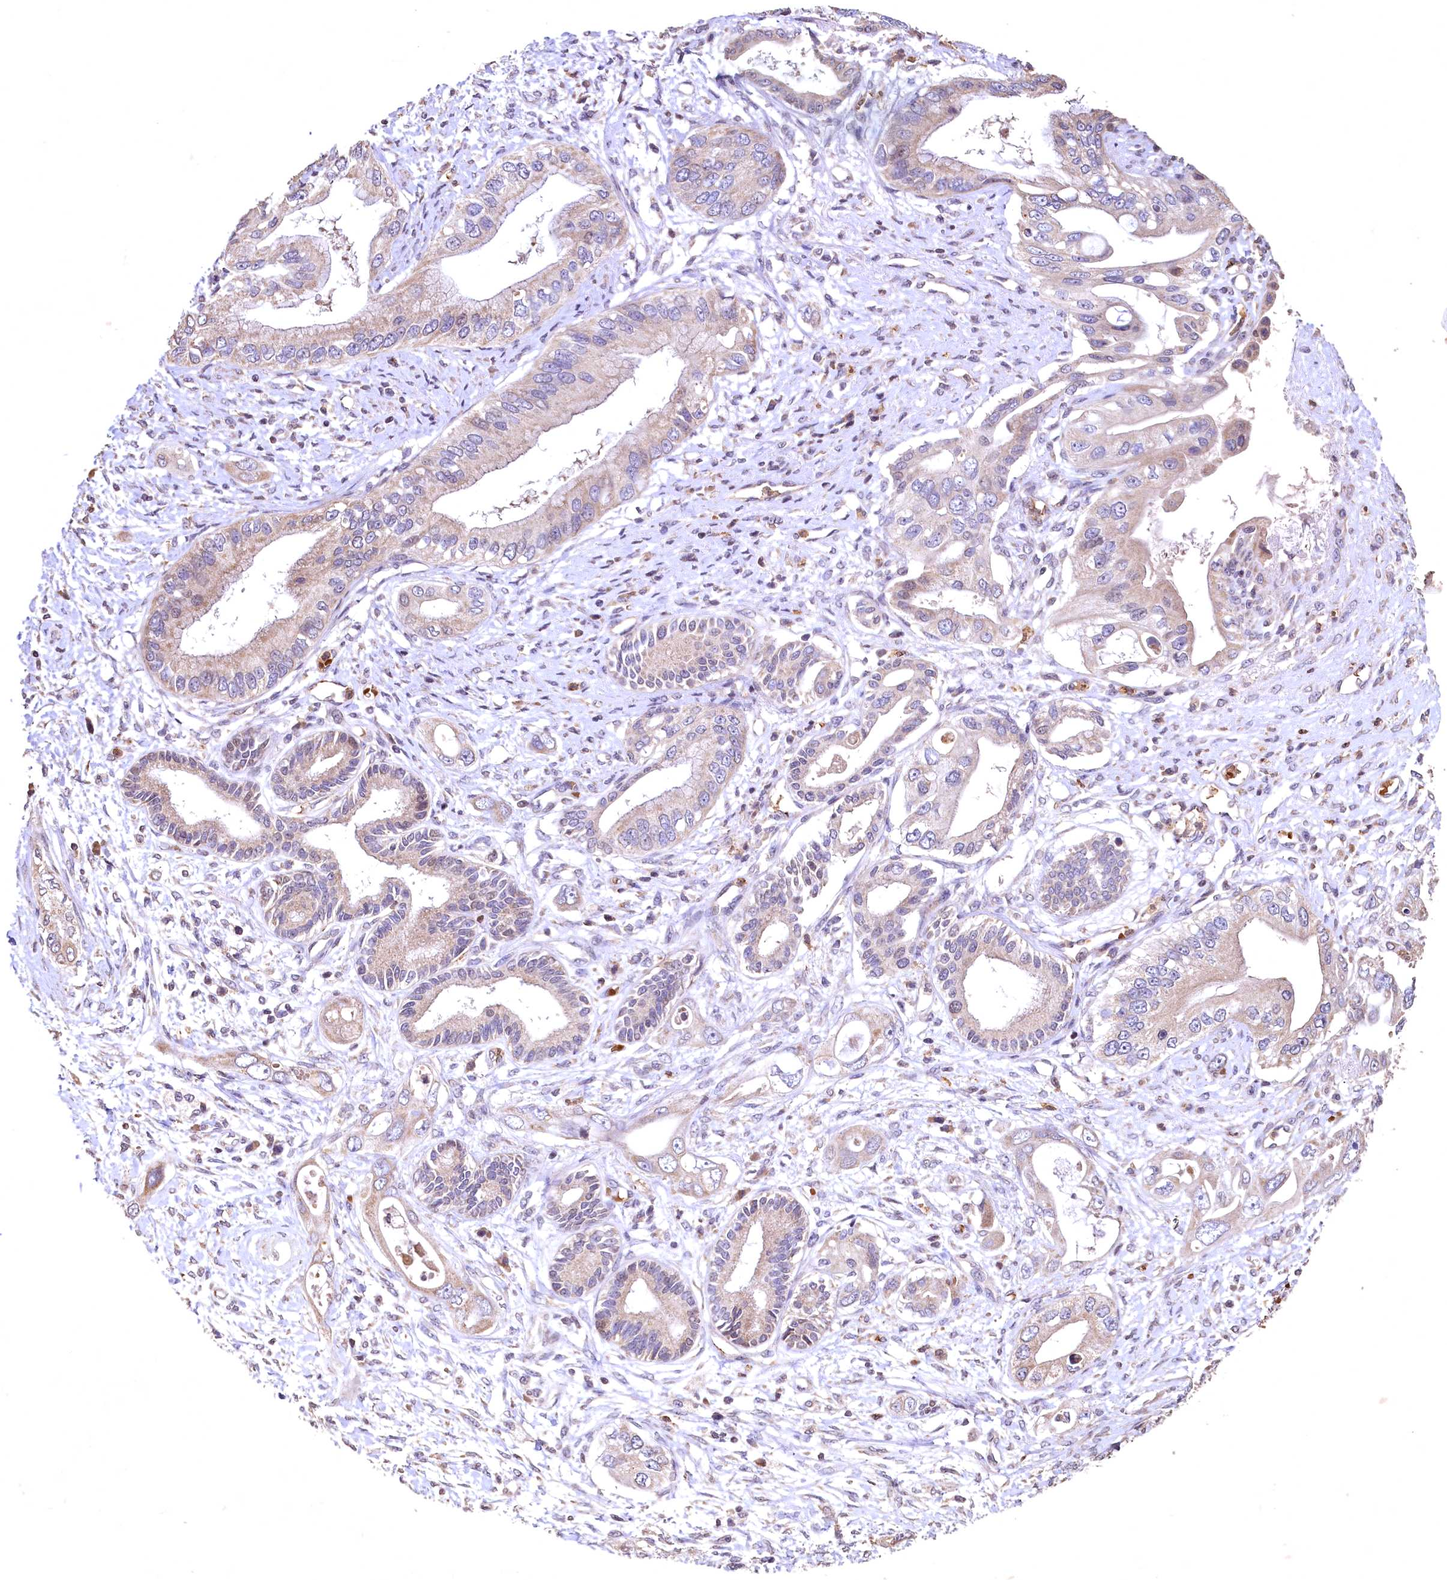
{"staining": {"intensity": "weak", "quantity": ">75%", "location": "cytoplasmic/membranous"}, "tissue": "pancreatic cancer", "cell_type": "Tumor cells", "image_type": "cancer", "snomed": [{"axis": "morphology", "description": "Inflammation, NOS"}, {"axis": "morphology", "description": "Adenocarcinoma, NOS"}, {"axis": "topography", "description": "Pancreas"}], "caption": "Pancreatic adenocarcinoma stained for a protein shows weak cytoplasmic/membranous positivity in tumor cells.", "gene": "SPTA1", "patient": {"sex": "female", "age": 56}}